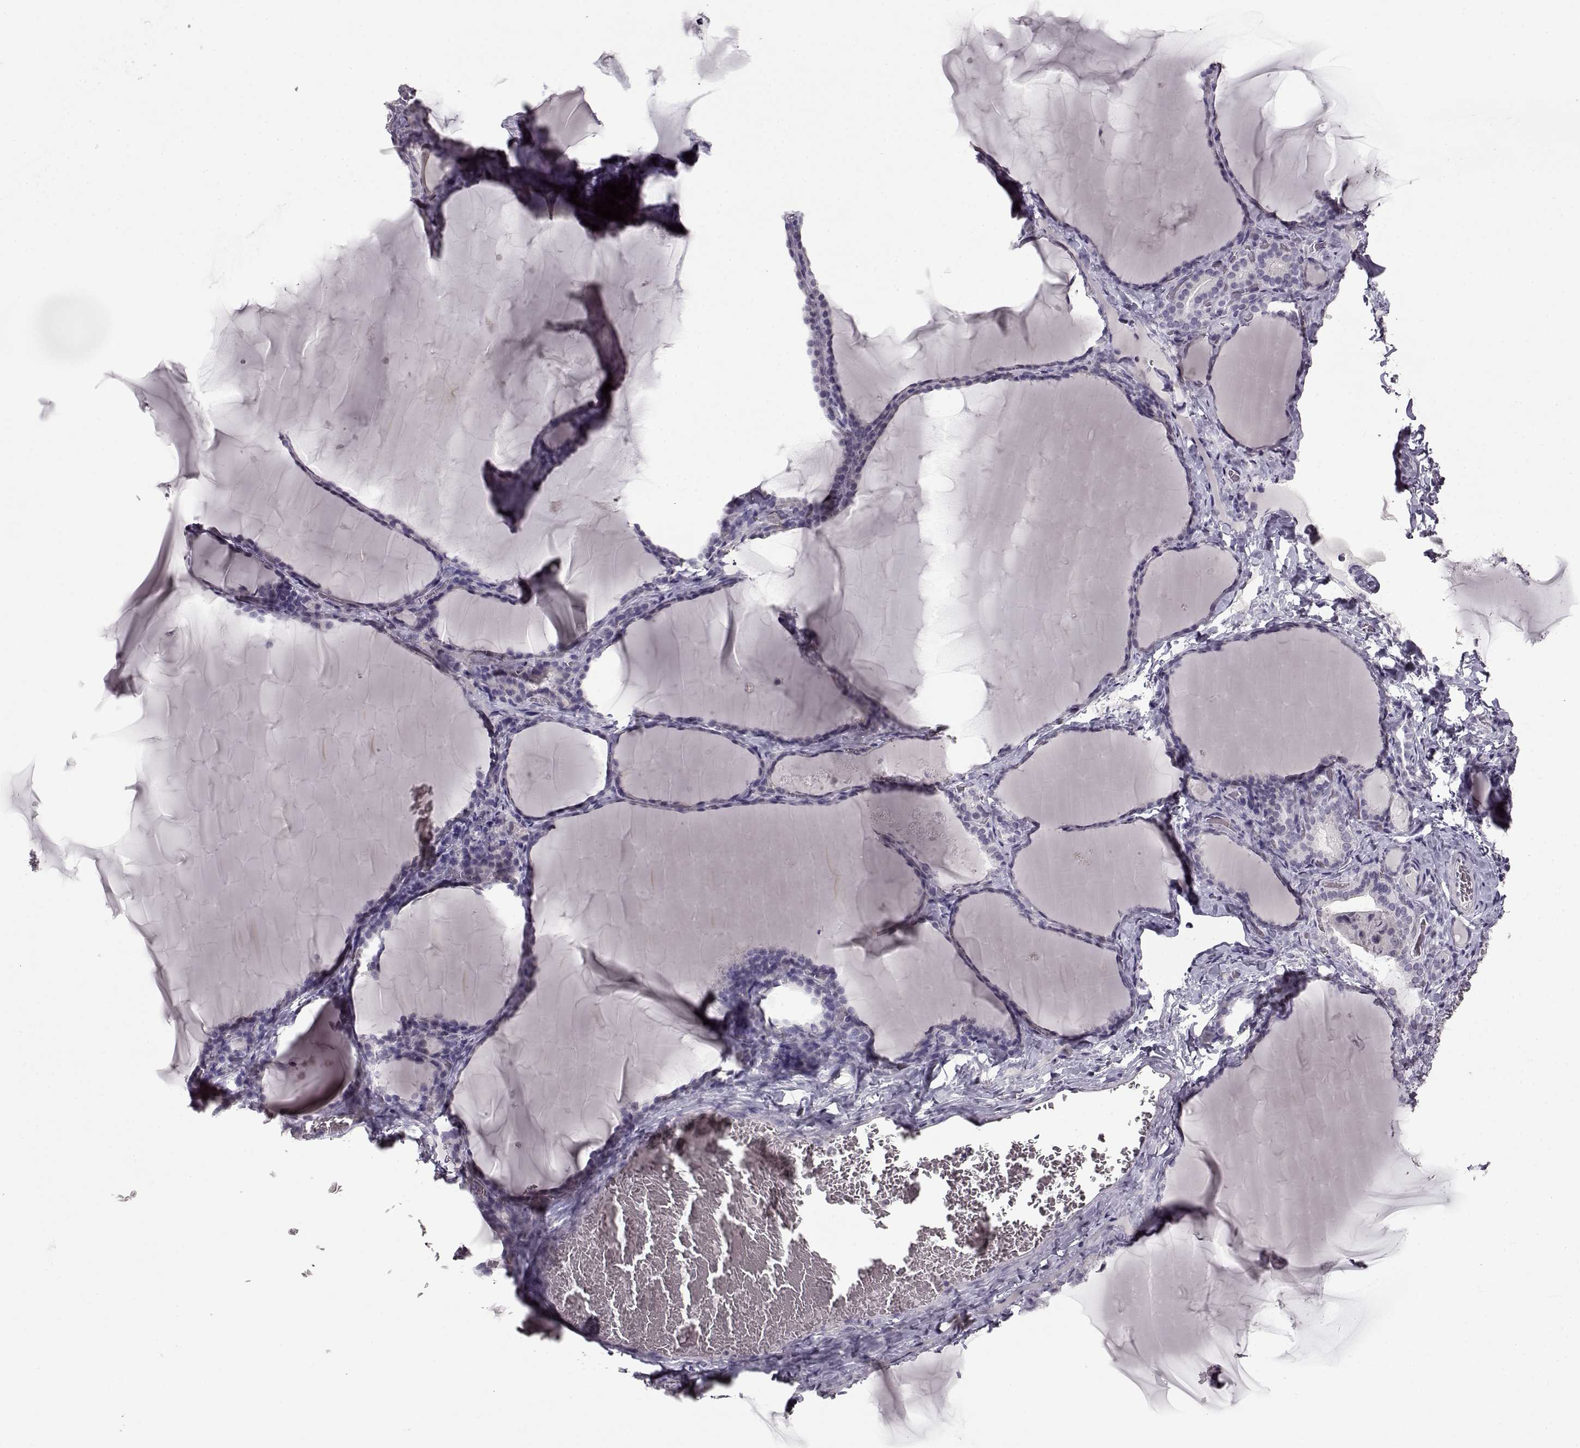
{"staining": {"intensity": "negative", "quantity": "none", "location": "none"}, "tissue": "thyroid gland", "cell_type": "Glandular cells", "image_type": "normal", "snomed": [{"axis": "morphology", "description": "Normal tissue, NOS"}, {"axis": "morphology", "description": "Hyperplasia, NOS"}, {"axis": "topography", "description": "Thyroid gland"}], "caption": "Immunohistochemistry histopathology image of unremarkable thyroid gland: human thyroid gland stained with DAB shows no significant protein expression in glandular cells.", "gene": "FSHB", "patient": {"sex": "female", "age": 27}}